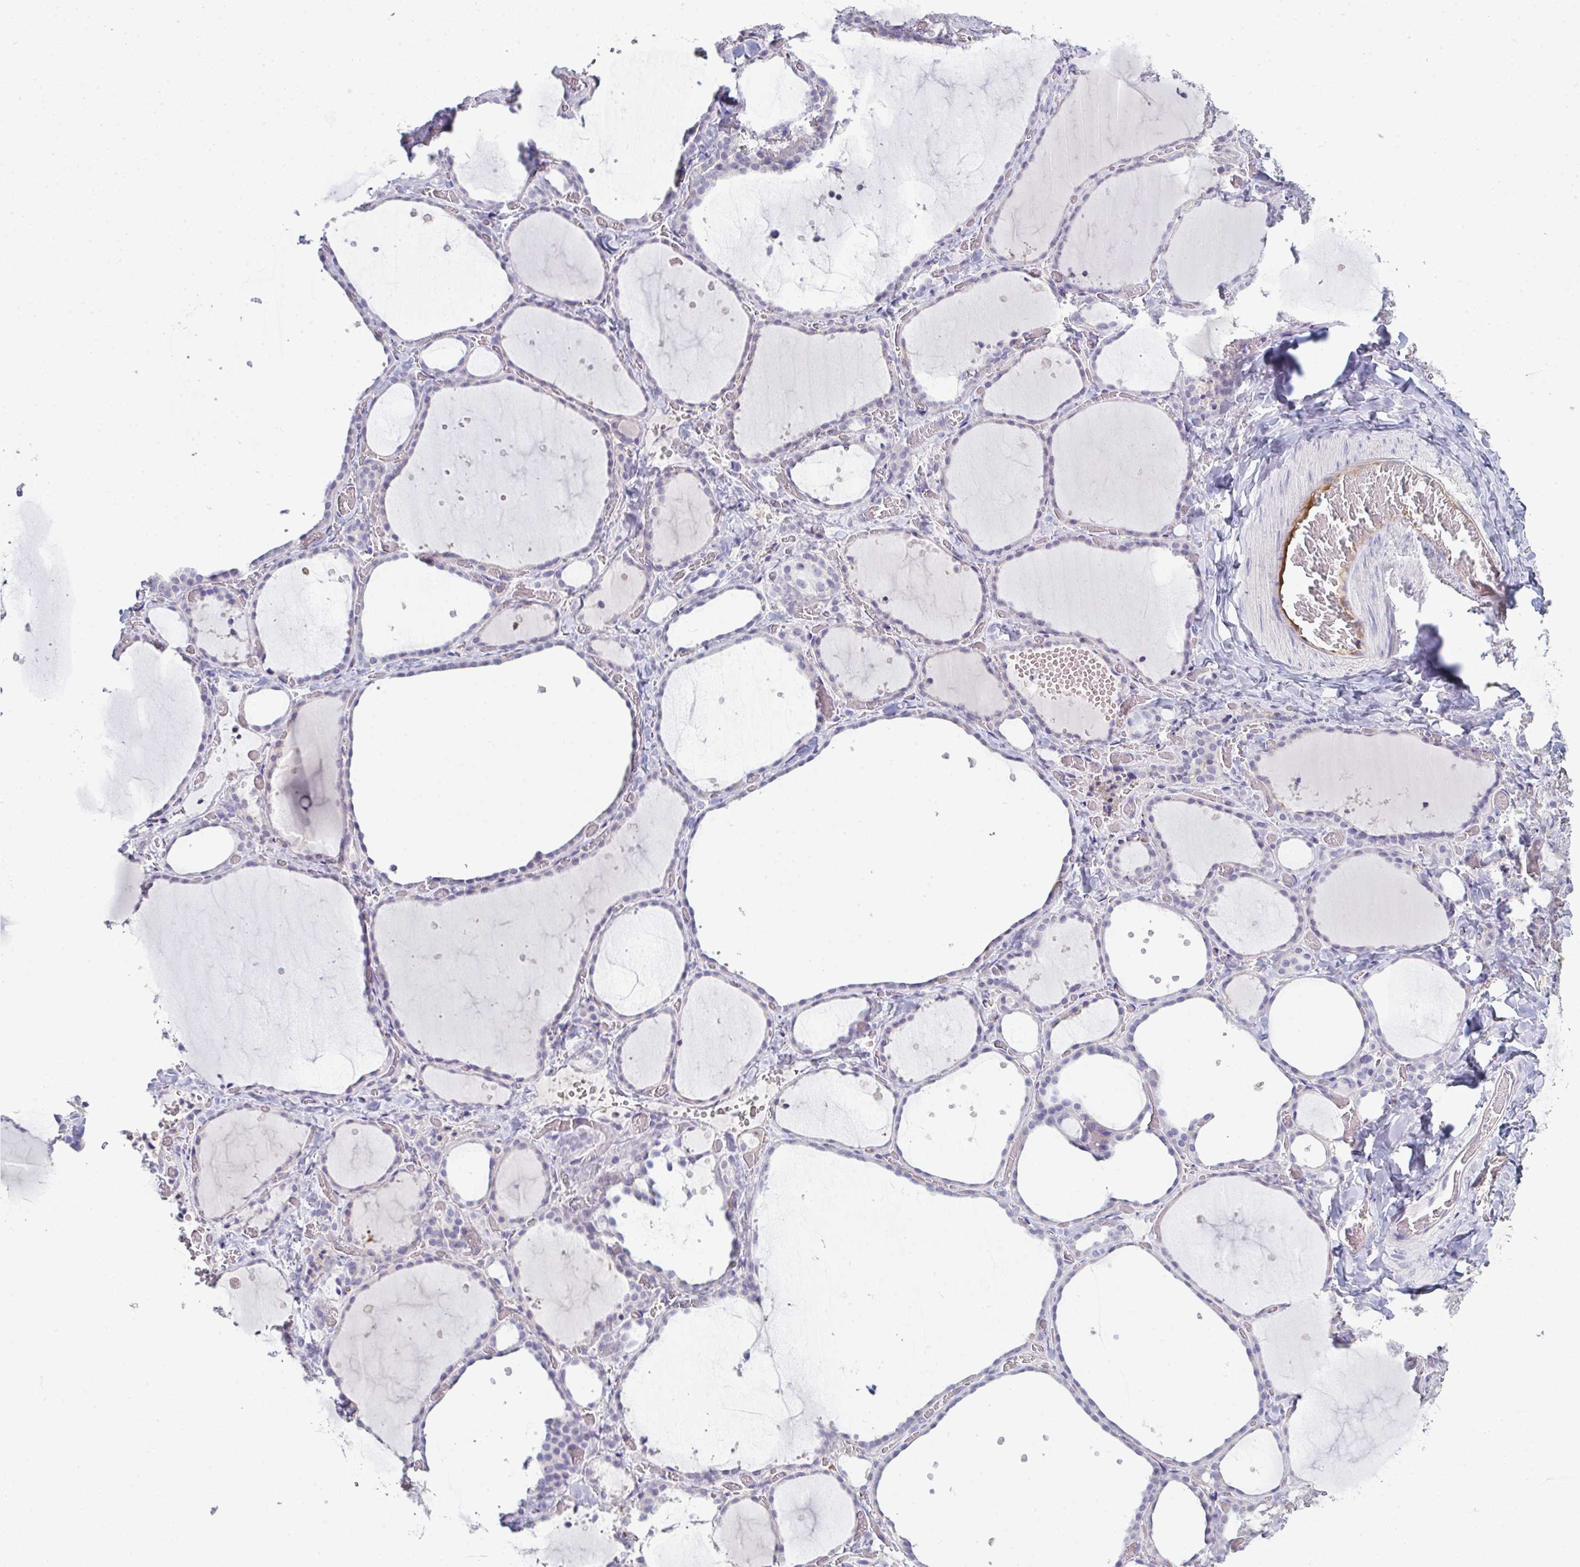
{"staining": {"intensity": "negative", "quantity": "none", "location": "none"}, "tissue": "thyroid gland", "cell_type": "Glandular cells", "image_type": "normal", "snomed": [{"axis": "morphology", "description": "Normal tissue, NOS"}, {"axis": "topography", "description": "Thyroid gland"}], "caption": "Immunohistochemical staining of unremarkable thyroid gland reveals no significant expression in glandular cells.", "gene": "ADAM21", "patient": {"sex": "female", "age": 36}}